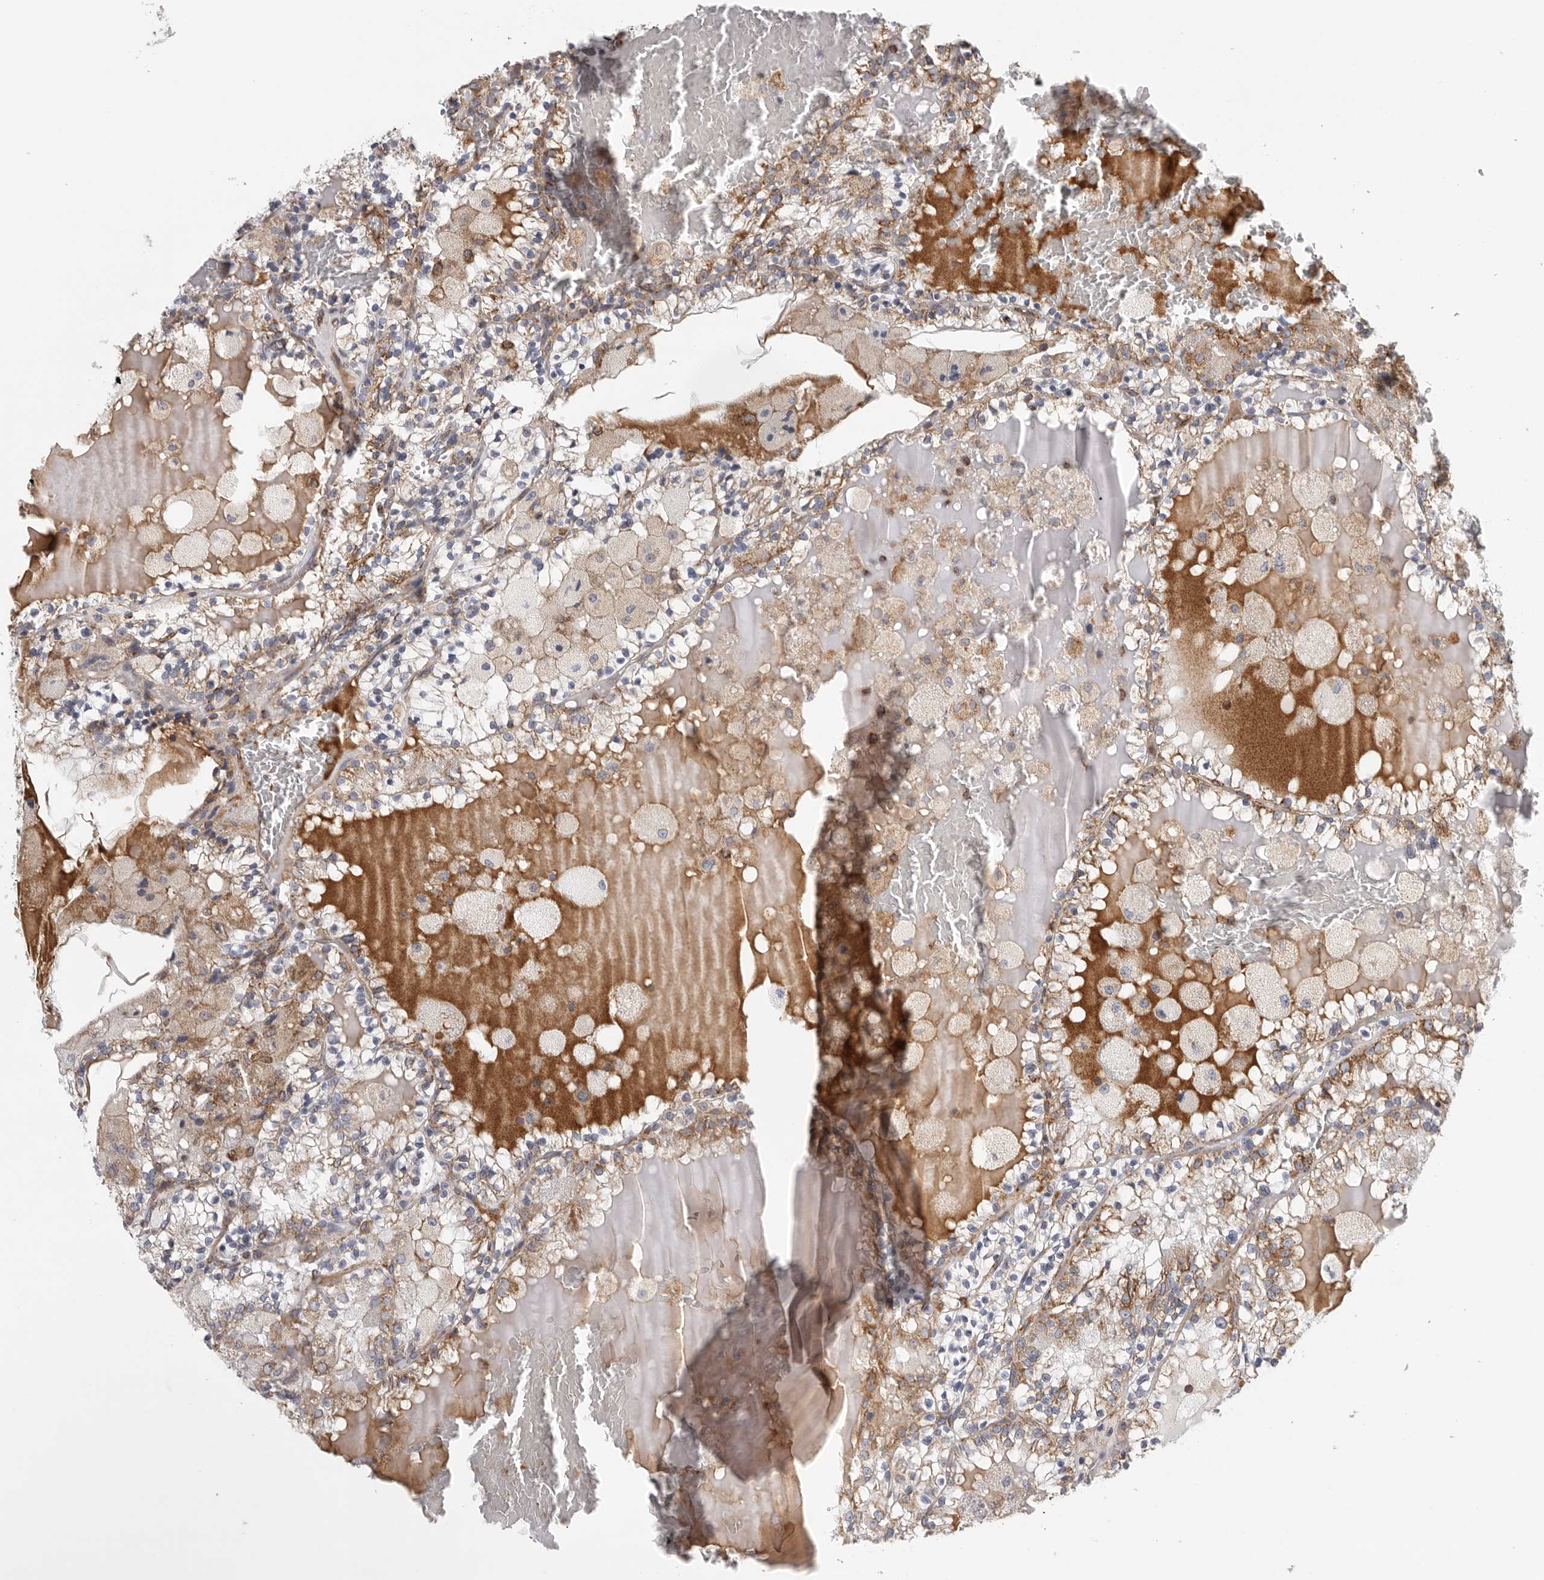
{"staining": {"intensity": "moderate", "quantity": ">75%", "location": "cytoplasmic/membranous"}, "tissue": "renal cancer", "cell_type": "Tumor cells", "image_type": "cancer", "snomed": [{"axis": "morphology", "description": "Adenocarcinoma, NOS"}, {"axis": "topography", "description": "Kidney"}], "caption": "Protein expression analysis of human renal adenocarcinoma reveals moderate cytoplasmic/membranous expression in approximately >75% of tumor cells. The staining is performed using DAB brown chromogen to label protein expression. The nuclei are counter-stained blue using hematoxylin.", "gene": "FKBP8", "patient": {"sex": "female", "age": 56}}